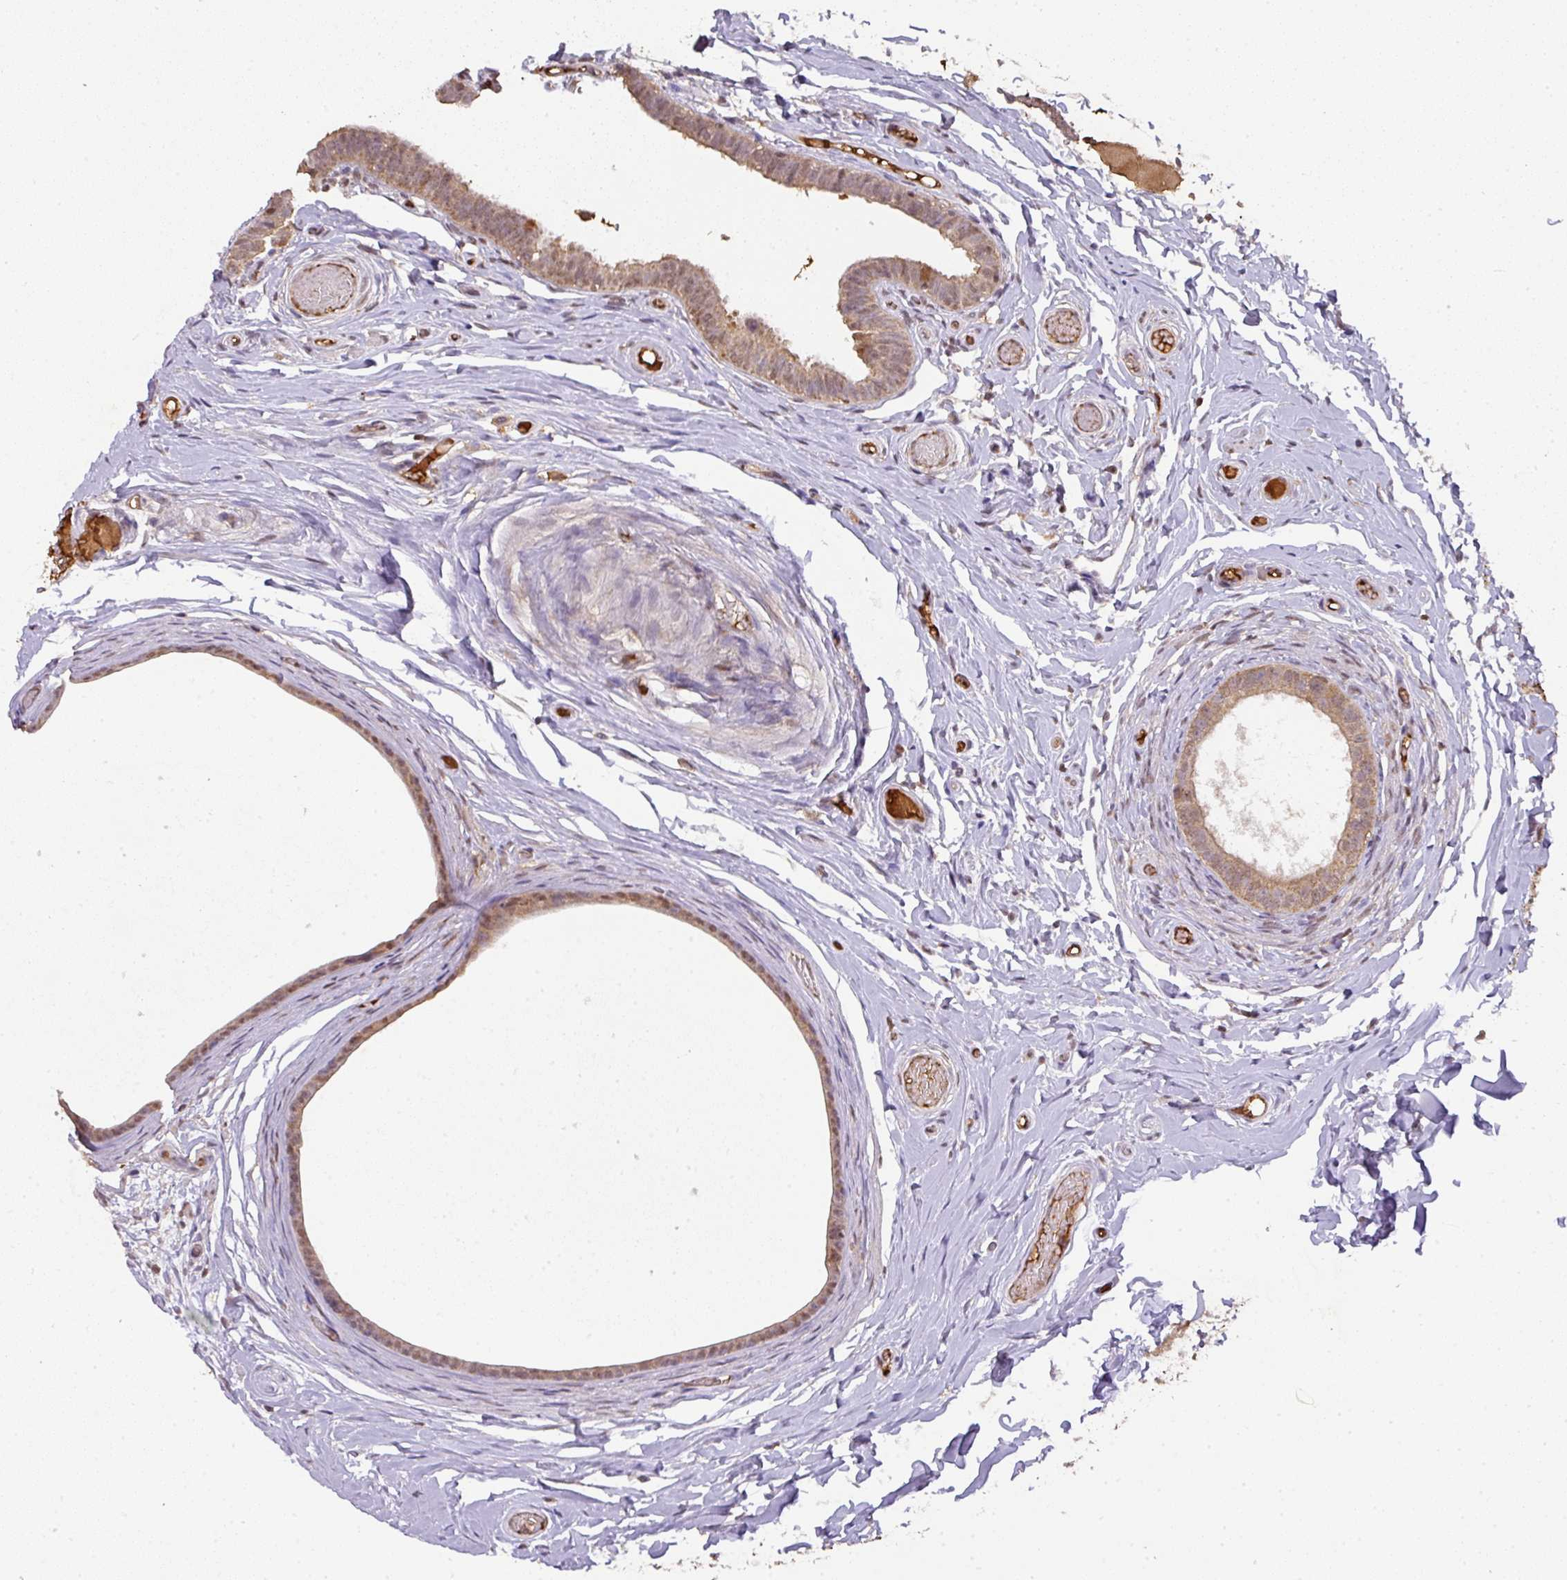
{"staining": {"intensity": "moderate", "quantity": ">75%", "location": "cytoplasmic/membranous,nuclear"}, "tissue": "epididymis", "cell_type": "Glandular cells", "image_type": "normal", "snomed": [{"axis": "morphology", "description": "Normal tissue, NOS"}, {"axis": "morphology", "description": "Carcinoma, Embryonal, NOS"}, {"axis": "topography", "description": "Testis"}, {"axis": "topography", "description": "Epididymis"}], "caption": "Unremarkable epididymis displays moderate cytoplasmic/membranous,nuclear positivity in about >75% of glandular cells, visualized by immunohistochemistry. (DAB (3,3'-diaminobenzidine) IHC with brightfield microscopy, high magnification).", "gene": "RANBP9", "patient": {"sex": "male", "age": 36}}